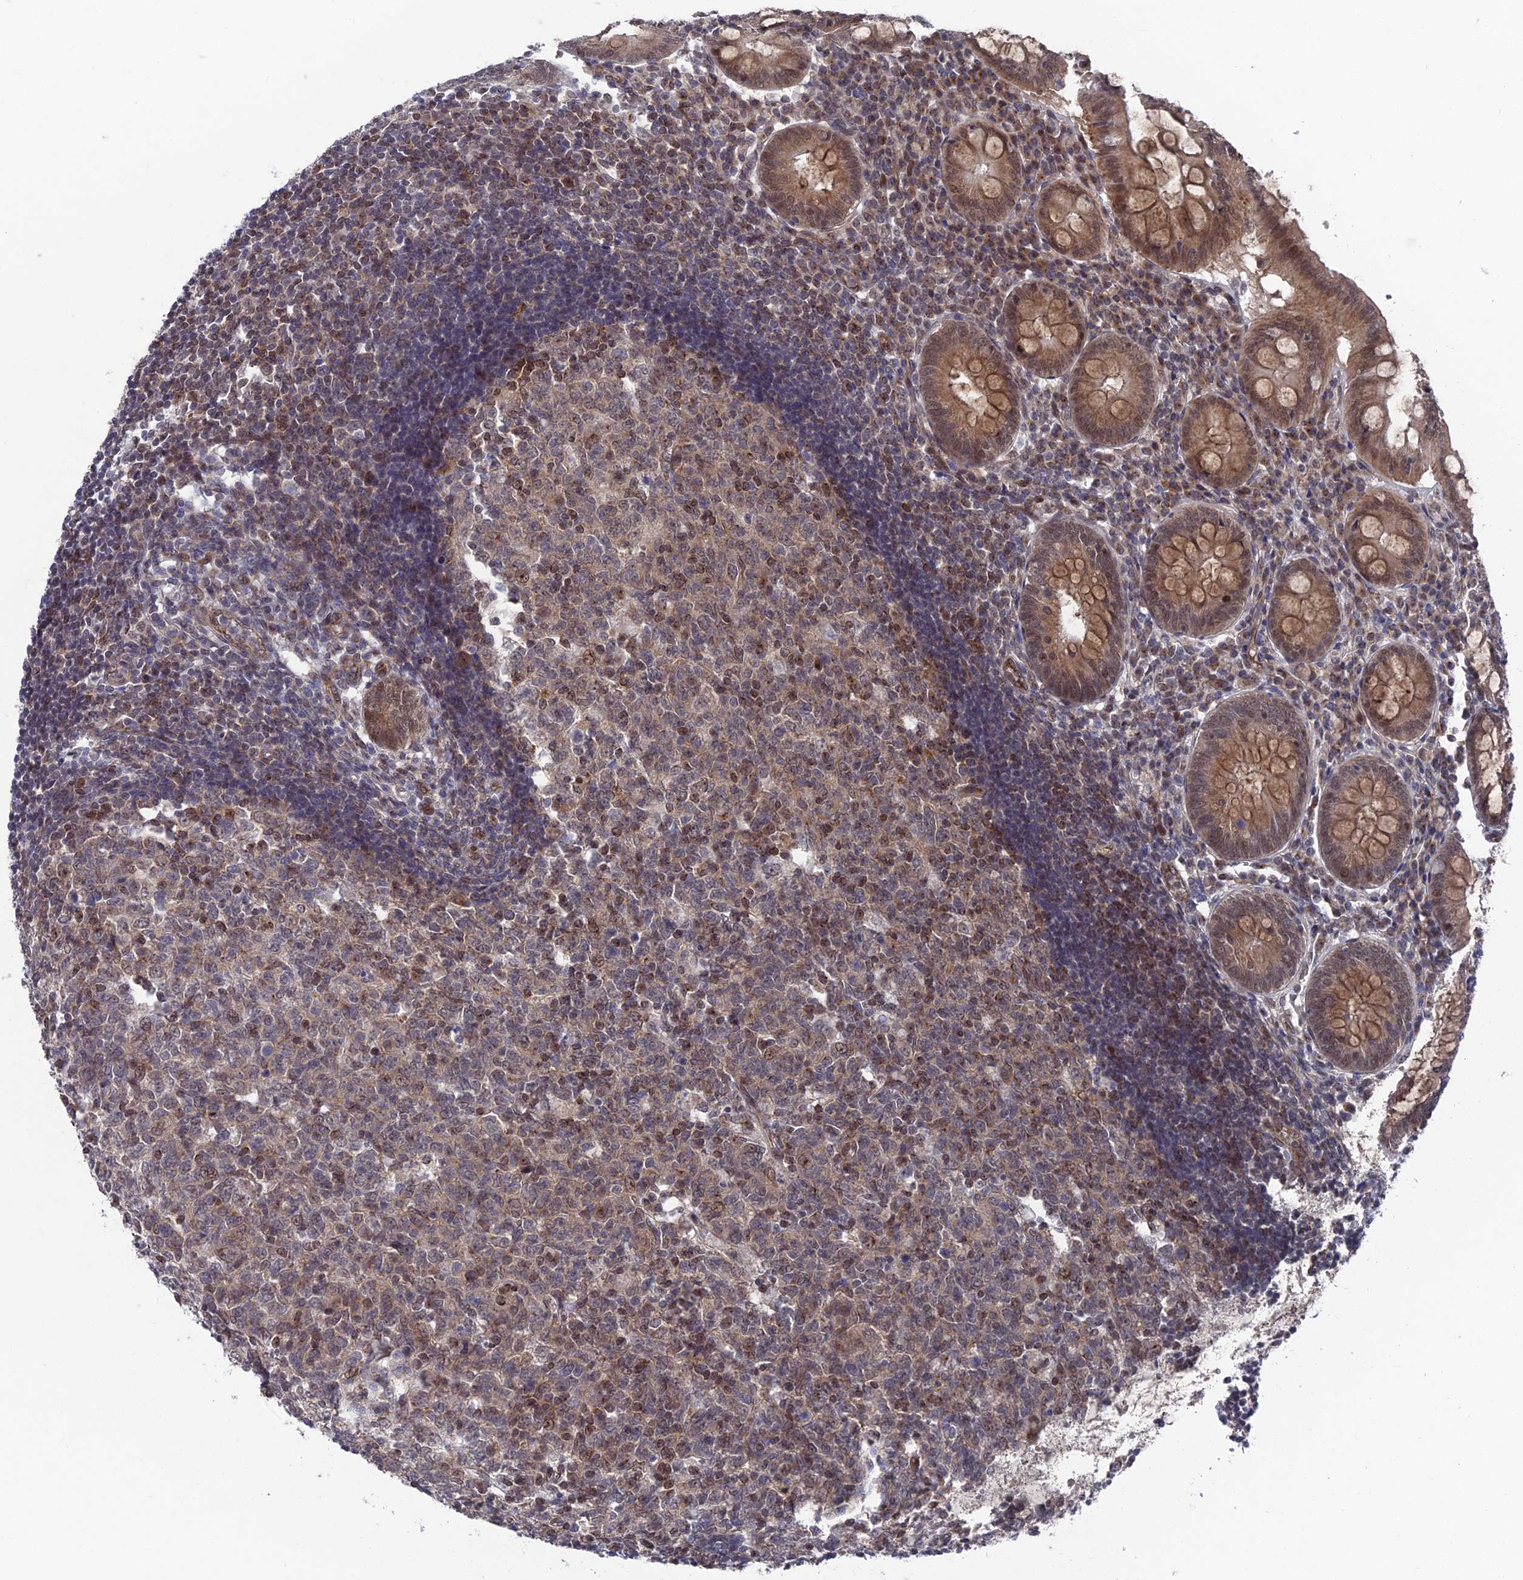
{"staining": {"intensity": "moderate", "quantity": "25%-75%", "location": "cytoplasmic/membranous,nuclear"}, "tissue": "appendix", "cell_type": "Glandular cells", "image_type": "normal", "snomed": [{"axis": "morphology", "description": "Normal tissue, NOS"}, {"axis": "topography", "description": "Appendix"}], "caption": "High-magnification brightfield microscopy of unremarkable appendix stained with DAB (3,3'-diaminobenzidine) (brown) and counterstained with hematoxylin (blue). glandular cells exhibit moderate cytoplasmic/membranous,nuclear staining is seen in approximately25%-75% of cells.", "gene": "FHIP2A", "patient": {"sex": "female", "age": 54}}